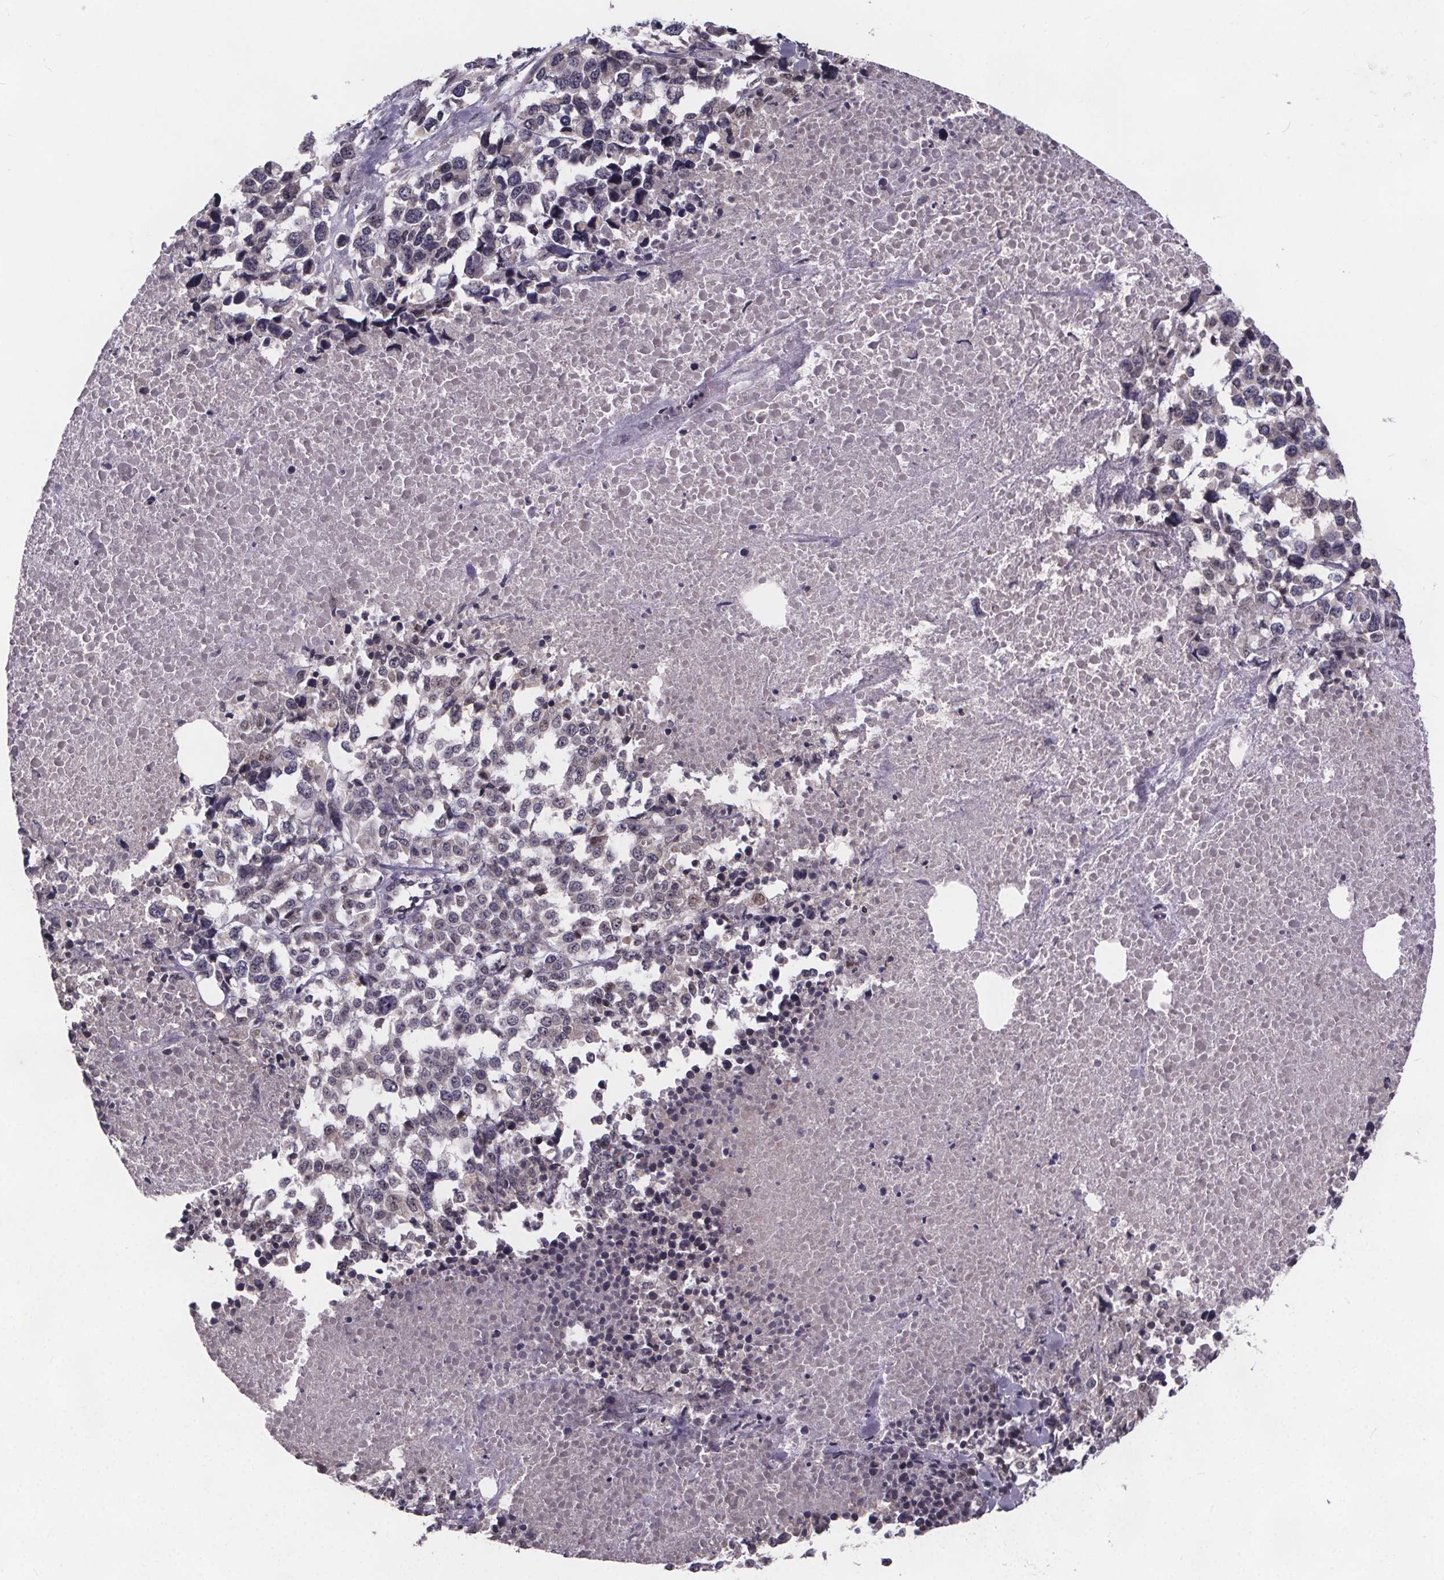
{"staining": {"intensity": "negative", "quantity": "none", "location": "none"}, "tissue": "melanoma", "cell_type": "Tumor cells", "image_type": "cancer", "snomed": [{"axis": "morphology", "description": "Malignant melanoma, Metastatic site"}, {"axis": "topography", "description": "Skin"}], "caption": "Tumor cells are negative for protein expression in human melanoma.", "gene": "FAM181B", "patient": {"sex": "male", "age": 84}}